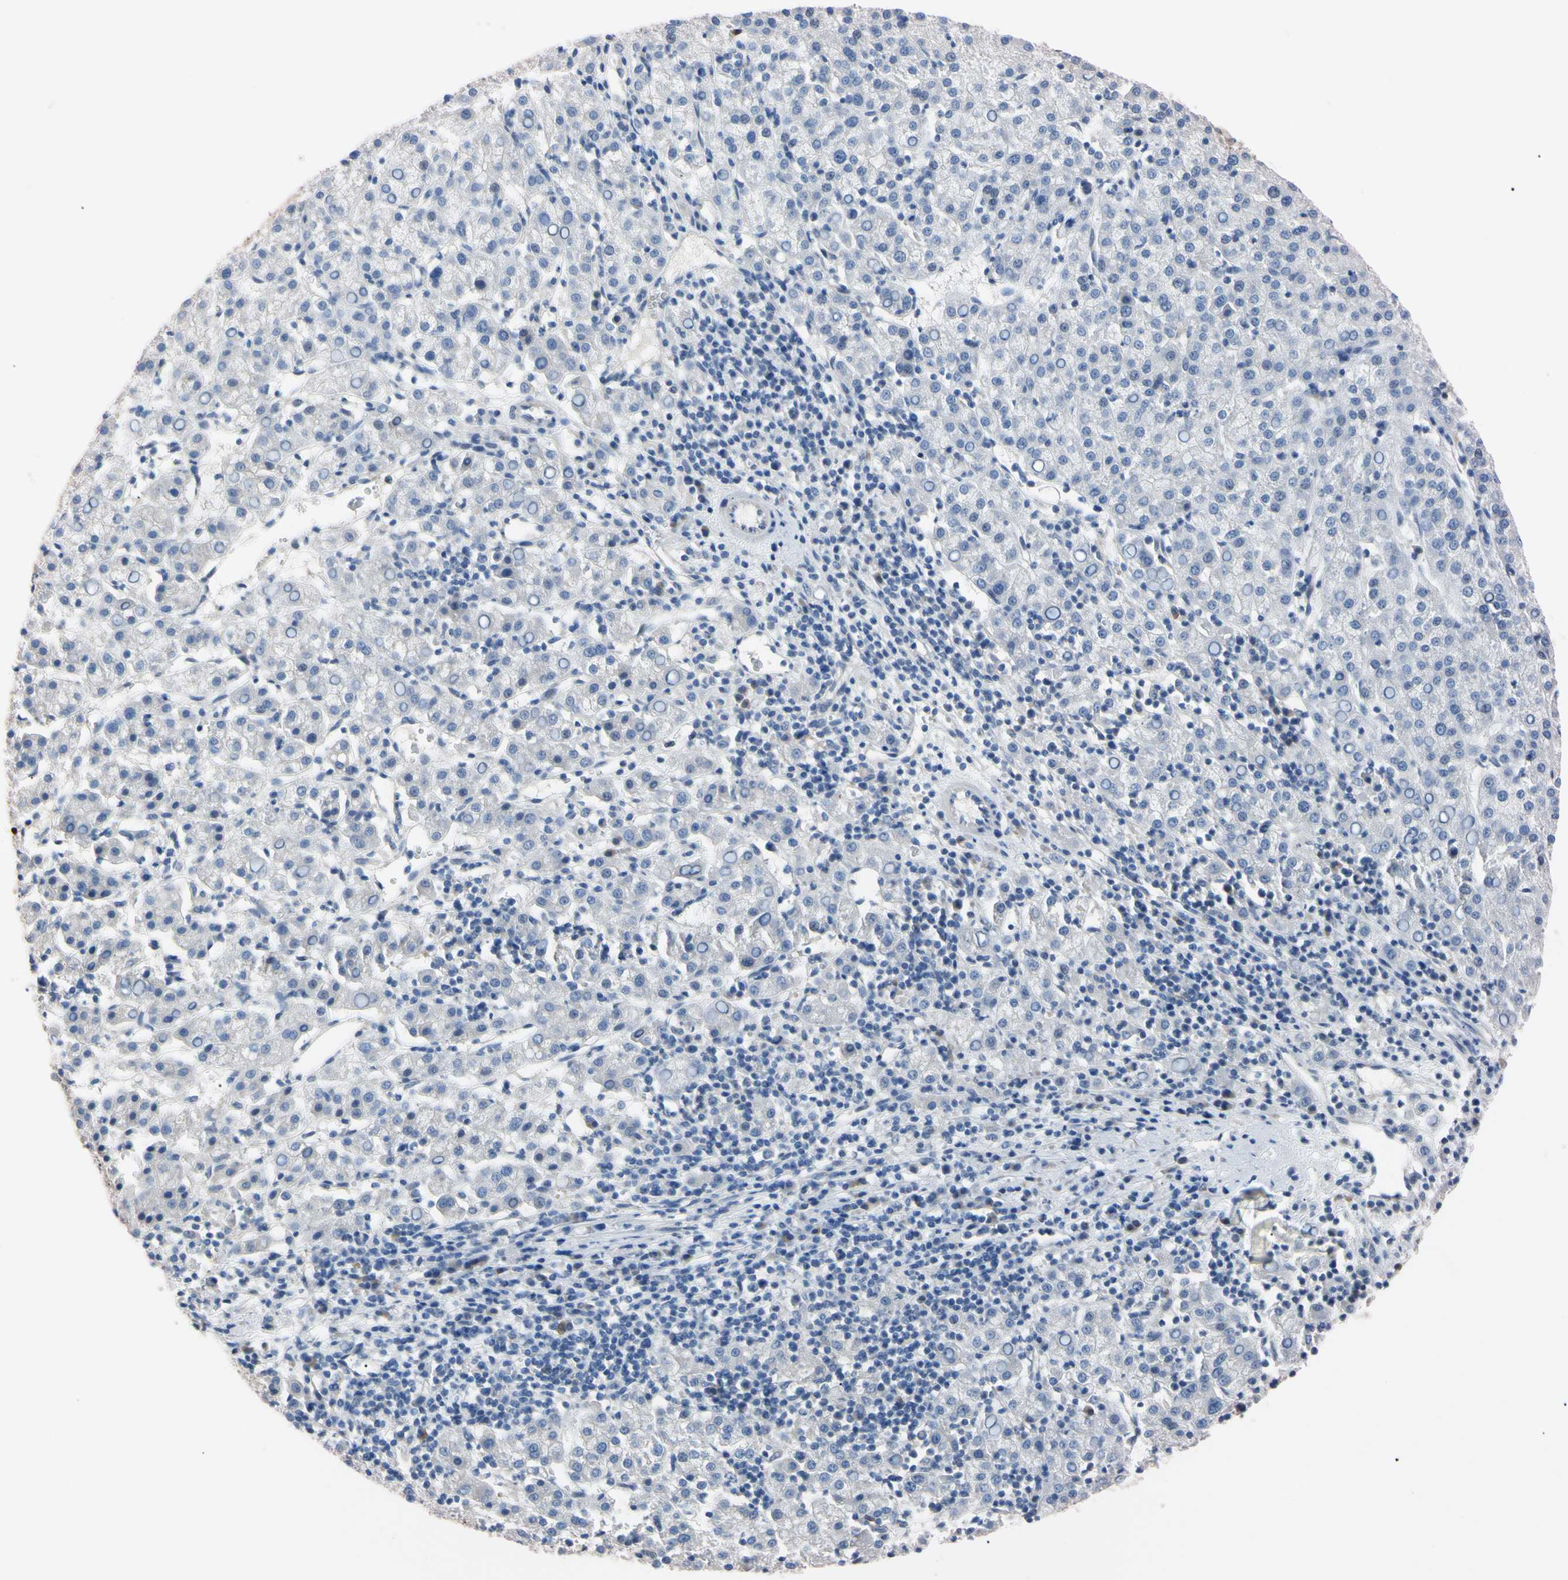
{"staining": {"intensity": "negative", "quantity": "none", "location": "none"}, "tissue": "liver cancer", "cell_type": "Tumor cells", "image_type": "cancer", "snomed": [{"axis": "morphology", "description": "Carcinoma, Hepatocellular, NOS"}, {"axis": "topography", "description": "Liver"}], "caption": "A high-resolution histopathology image shows immunohistochemistry (IHC) staining of liver hepatocellular carcinoma, which demonstrates no significant positivity in tumor cells.", "gene": "RARS1", "patient": {"sex": "female", "age": 58}}